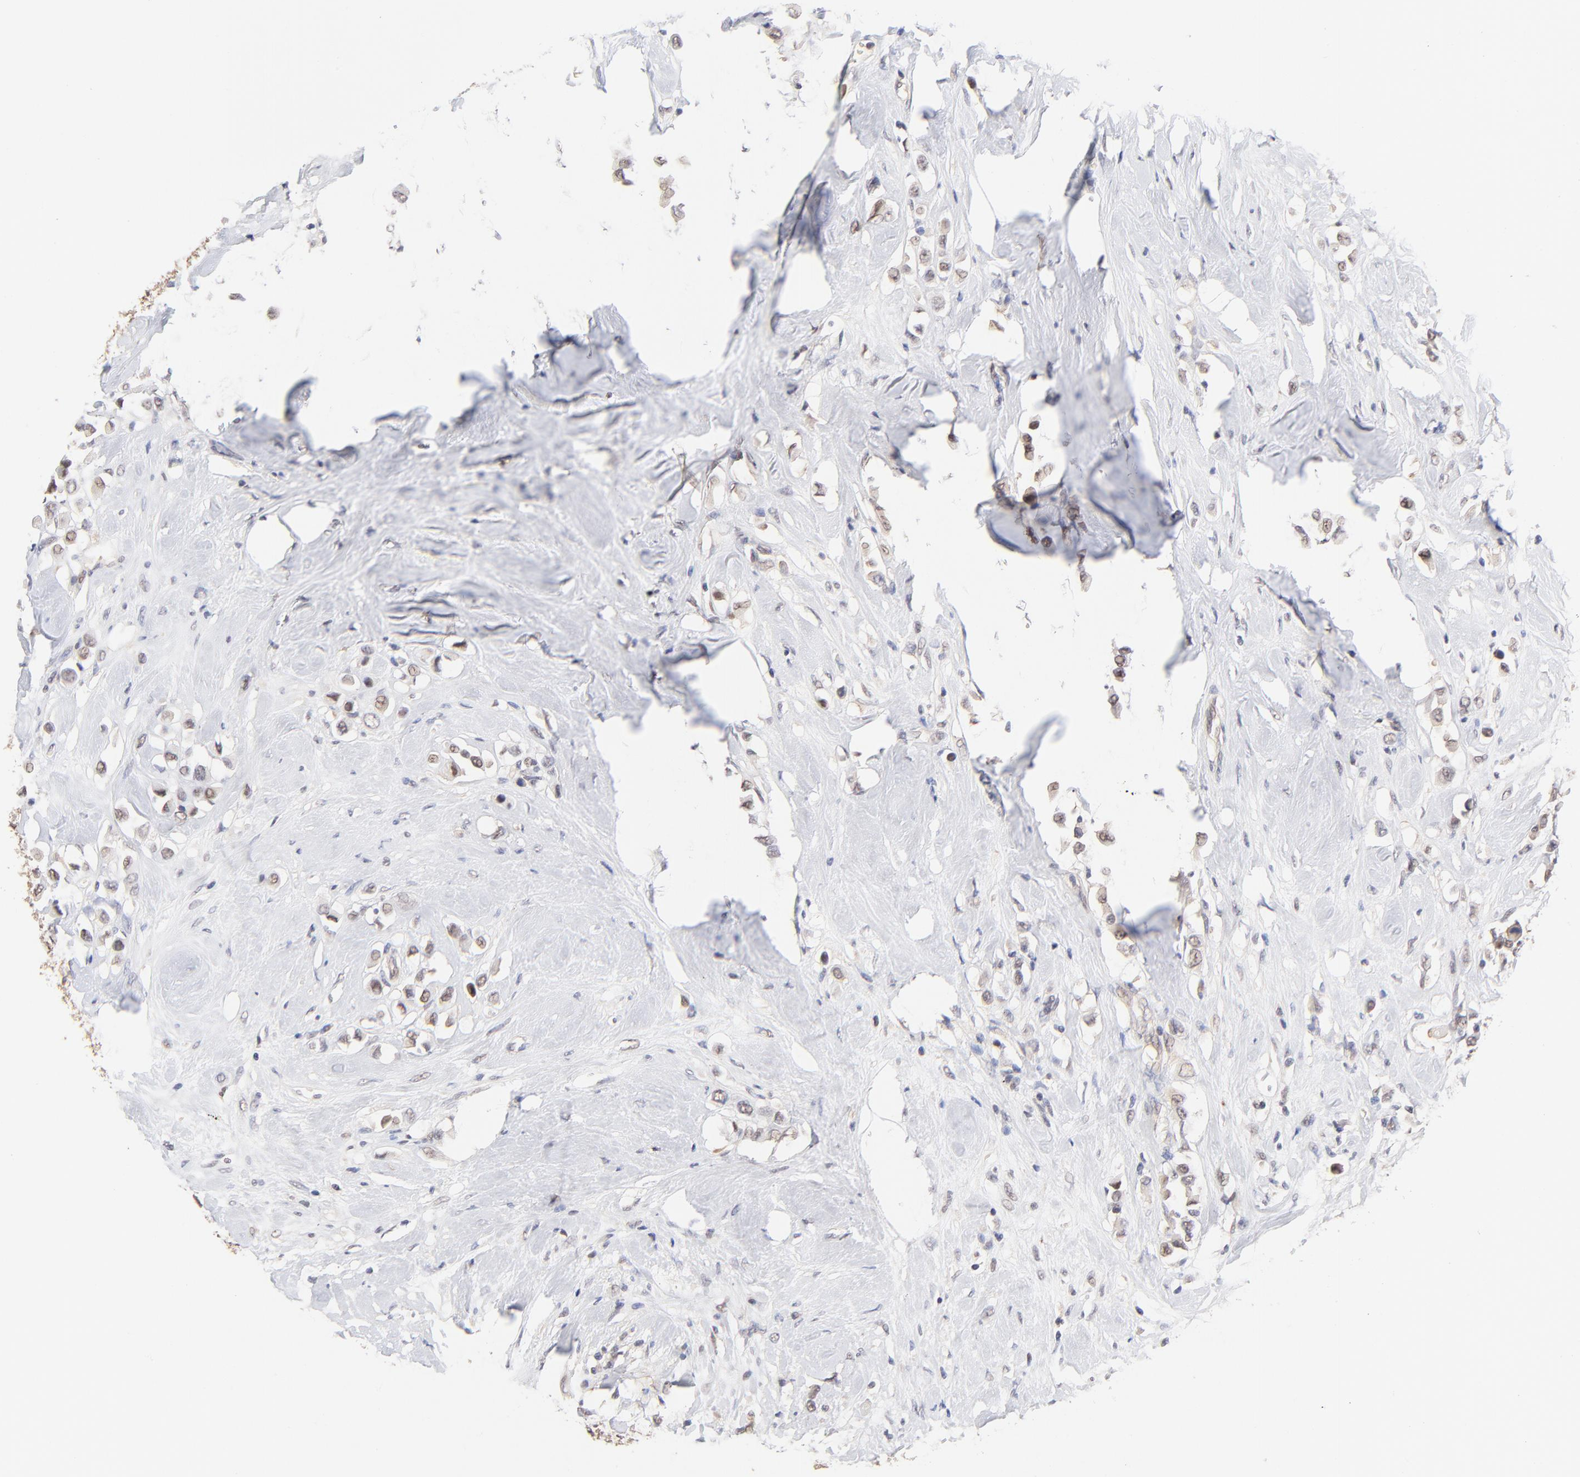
{"staining": {"intensity": "weak", "quantity": "25%-75%", "location": "nuclear"}, "tissue": "breast cancer", "cell_type": "Tumor cells", "image_type": "cancer", "snomed": [{"axis": "morphology", "description": "Duct carcinoma"}, {"axis": "topography", "description": "Breast"}], "caption": "IHC micrograph of human intraductal carcinoma (breast) stained for a protein (brown), which reveals low levels of weak nuclear positivity in approximately 25%-75% of tumor cells.", "gene": "PSMC4", "patient": {"sex": "female", "age": 61}}